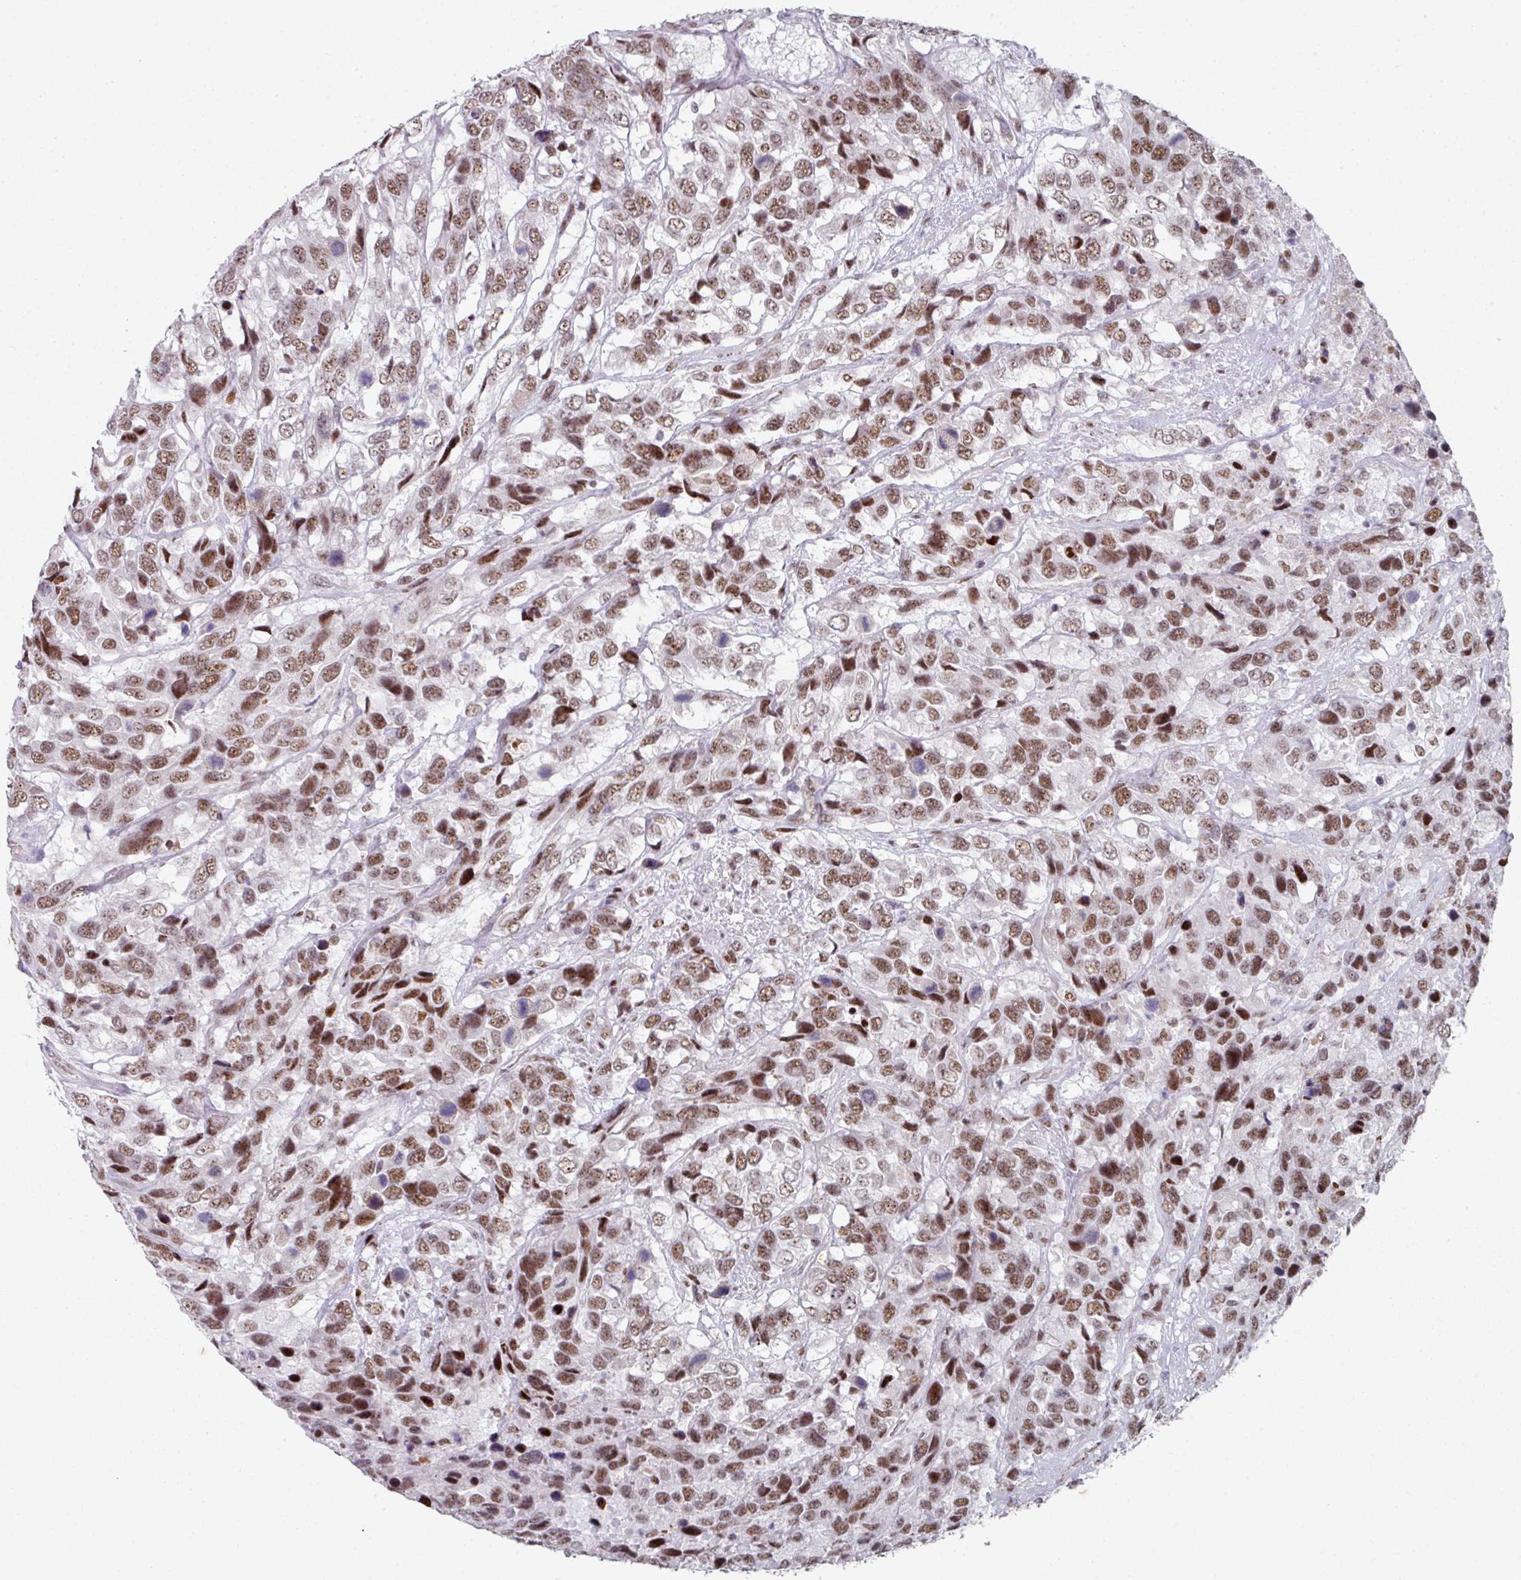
{"staining": {"intensity": "moderate", "quantity": ">75%", "location": "nuclear"}, "tissue": "urothelial cancer", "cell_type": "Tumor cells", "image_type": "cancer", "snomed": [{"axis": "morphology", "description": "Urothelial carcinoma, High grade"}, {"axis": "topography", "description": "Urinary bladder"}], "caption": "Immunohistochemistry (IHC) micrograph of neoplastic tissue: human urothelial cancer stained using immunohistochemistry (IHC) shows medium levels of moderate protein expression localized specifically in the nuclear of tumor cells, appearing as a nuclear brown color.", "gene": "SF3B5", "patient": {"sex": "female", "age": 70}}